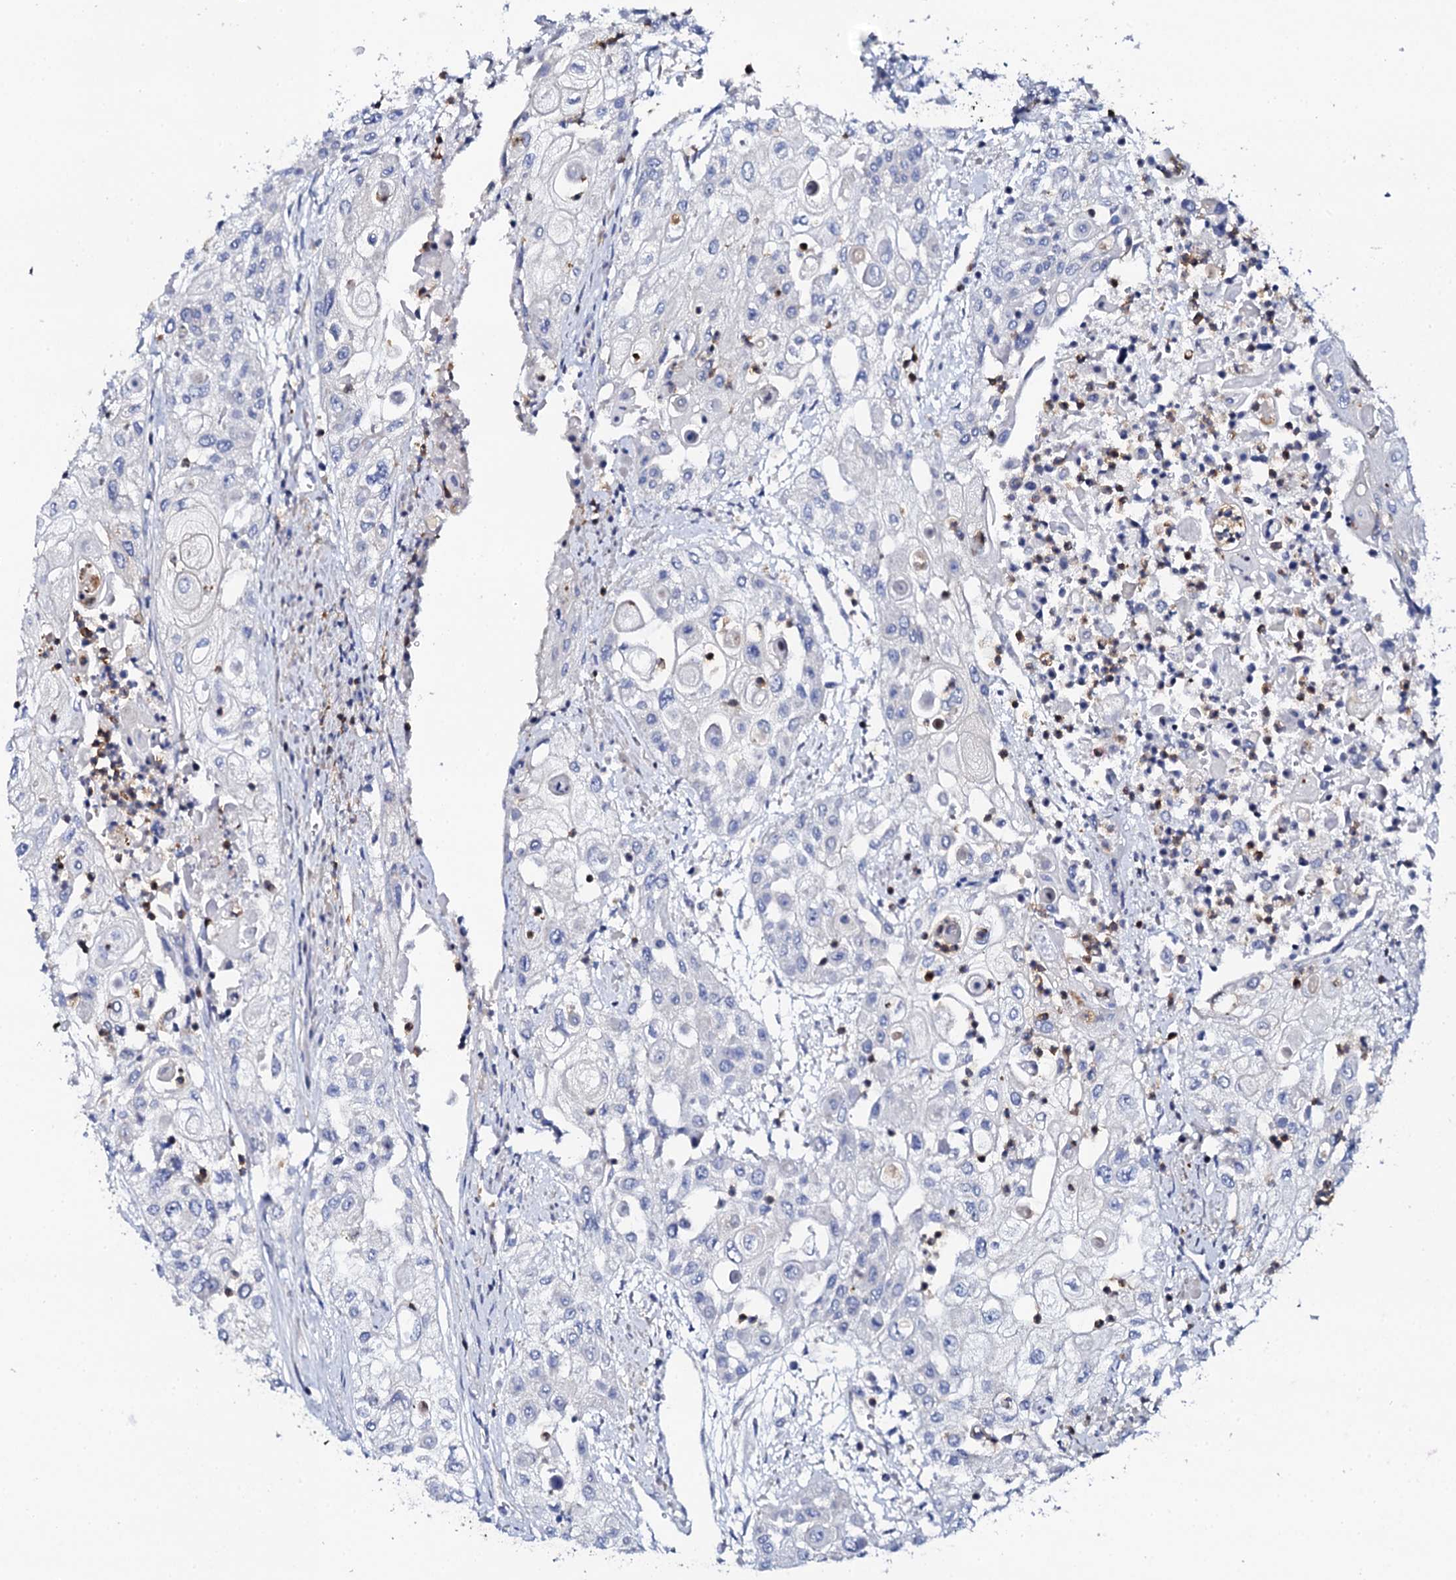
{"staining": {"intensity": "negative", "quantity": "none", "location": "none"}, "tissue": "urothelial cancer", "cell_type": "Tumor cells", "image_type": "cancer", "snomed": [{"axis": "morphology", "description": "Urothelial carcinoma, High grade"}, {"axis": "topography", "description": "Urinary bladder"}], "caption": "Human urothelial cancer stained for a protein using immunohistochemistry (IHC) displays no expression in tumor cells.", "gene": "NAA16", "patient": {"sex": "female", "age": 79}}